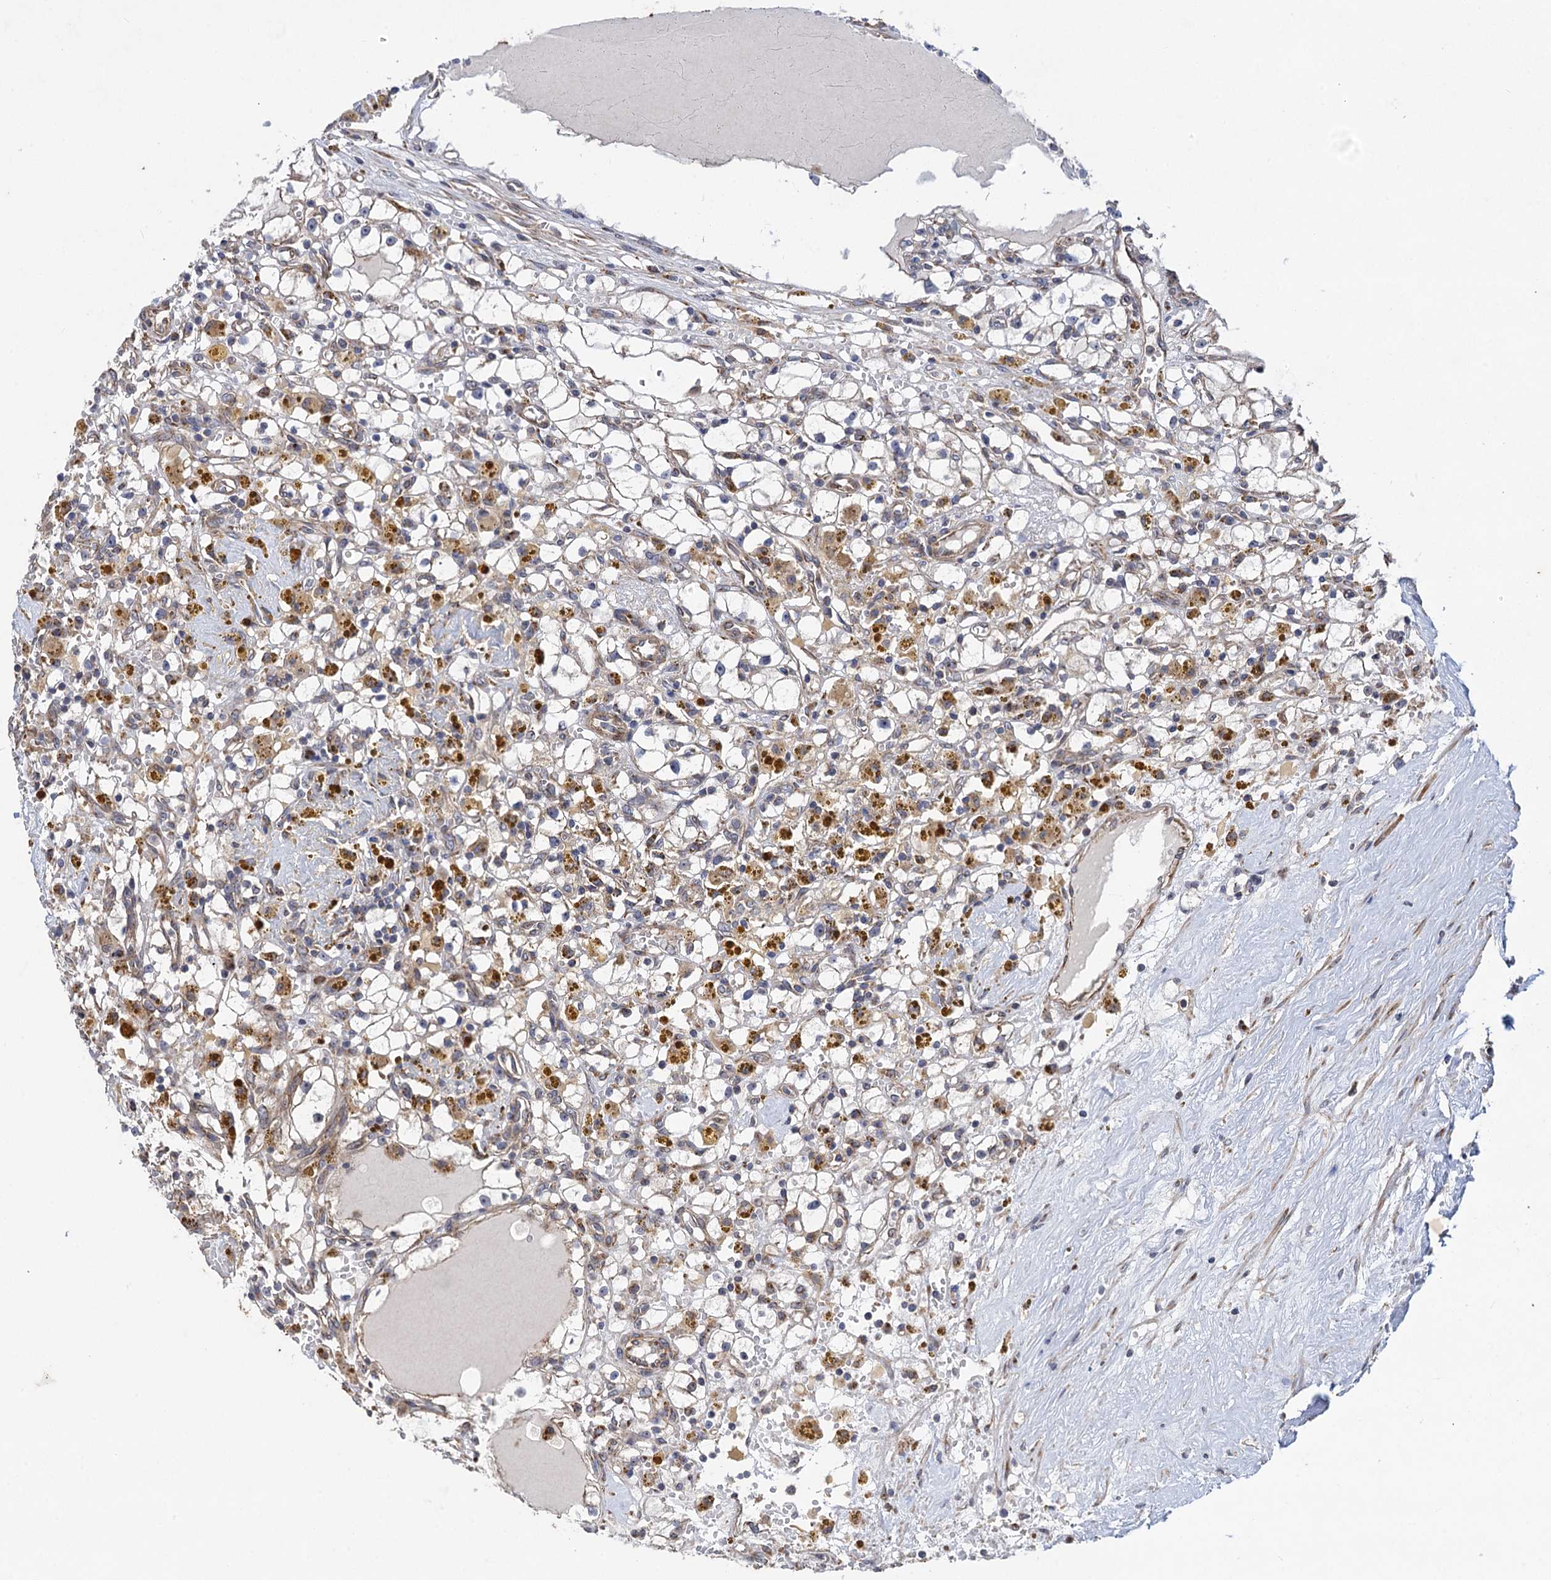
{"staining": {"intensity": "negative", "quantity": "none", "location": "none"}, "tissue": "renal cancer", "cell_type": "Tumor cells", "image_type": "cancer", "snomed": [{"axis": "morphology", "description": "Adenocarcinoma, NOS"}, {"axis": "topography", "description": "Kidney"}], "caption": "IHC of renal cancer shows no staining in tumor cells. (DAB (3,3'-diaminobenzidine) immunohistochemistry visualized using brightfield microscopy, high magnification).", "gene": "HAUS1", "patient": {"sex": "male", "age": 56}}